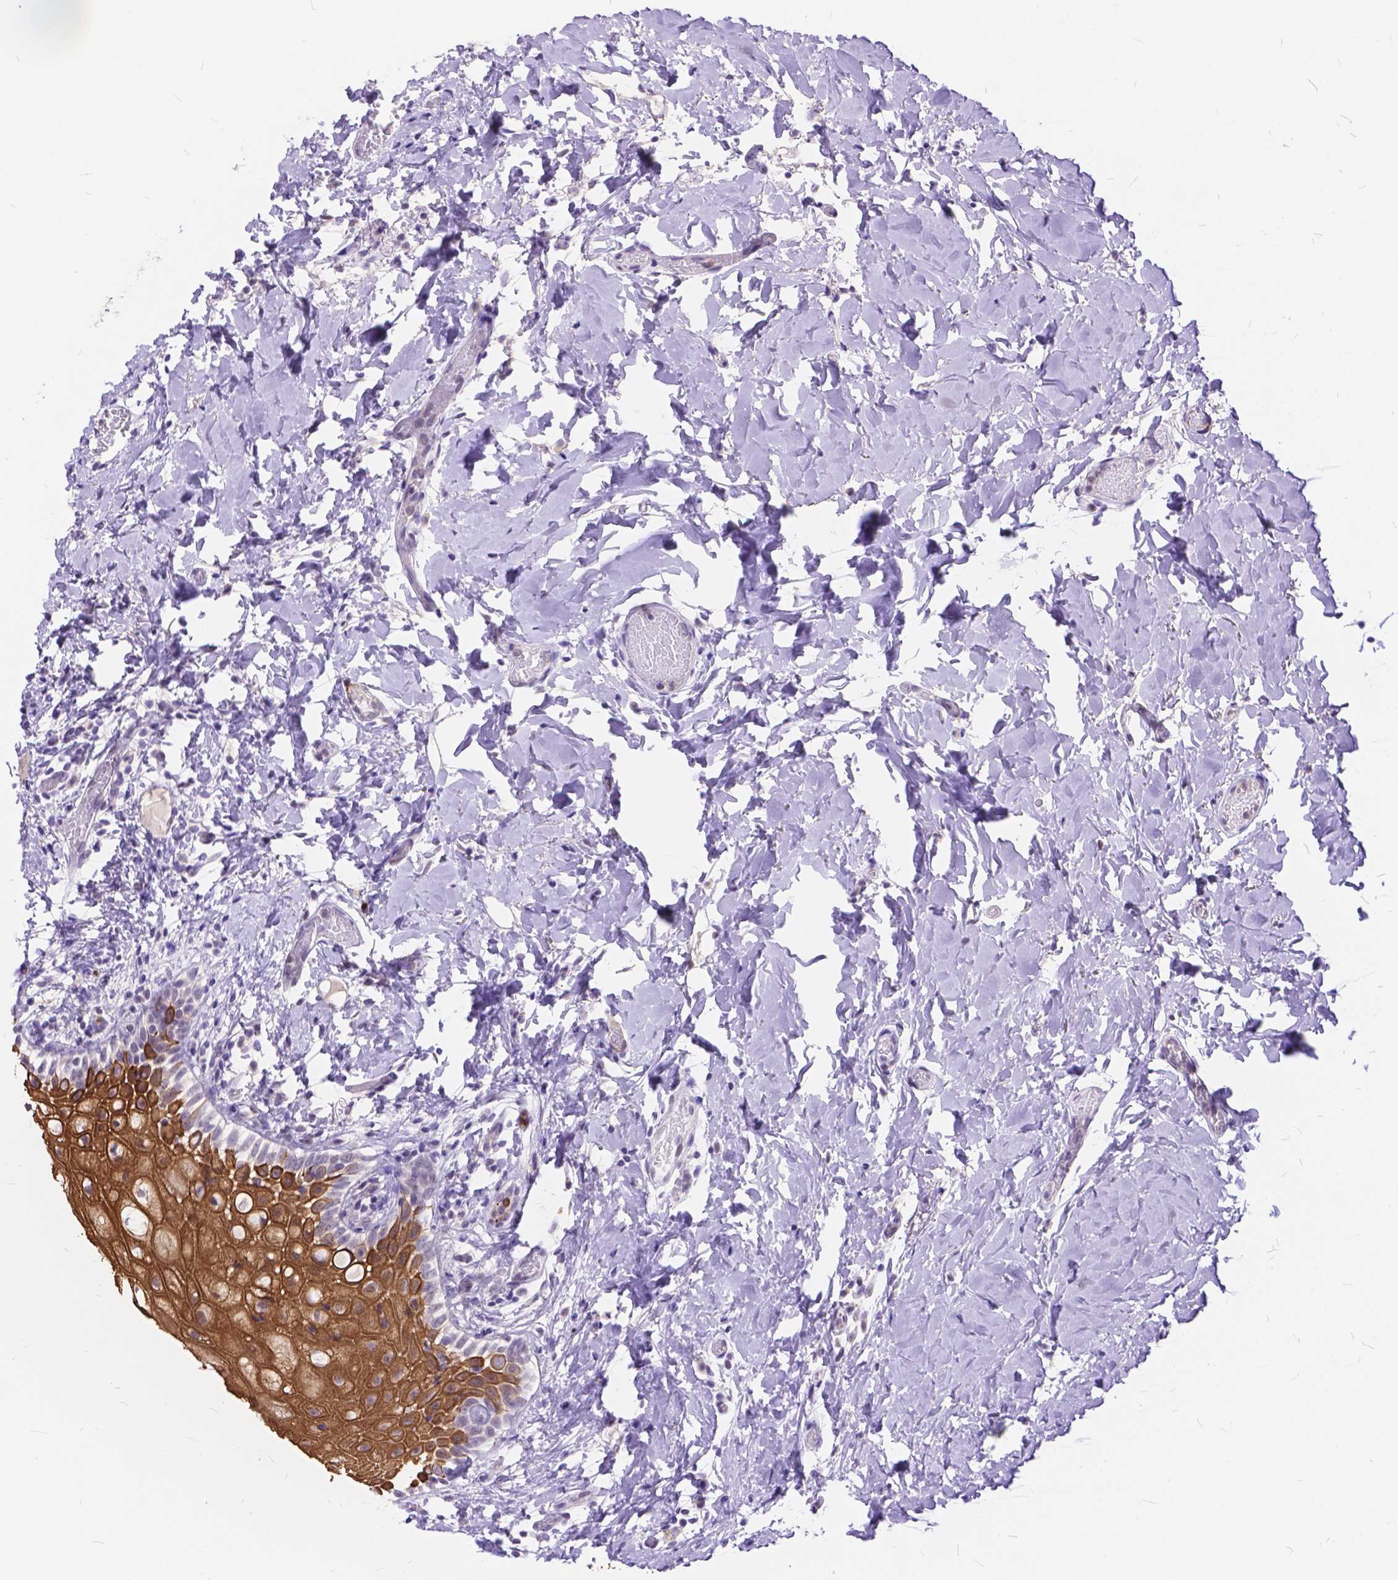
{"staining": {"intensity": "moderate", "quantity": ">75%", "location": "cytoplasmic/membranous"}, "tissue": "oral mucosa", "cell_type": "Squamous epithelial cells", "image_type": "normal", "snomed": [{"axis": "morphology", "description": "Normal tissue, NOS"}, {"axis": "topography", "description": "Oral tissue"}], "caption": "Approximately >75% of squamous epithelial cells in normal oral mucosa exhibit moderate cytoplasmic/membranous protein expression as visualized by brown immunohistochemical staining.", "gene": "MAN2C1", "patient": {"sex": "female", "age": 83}}